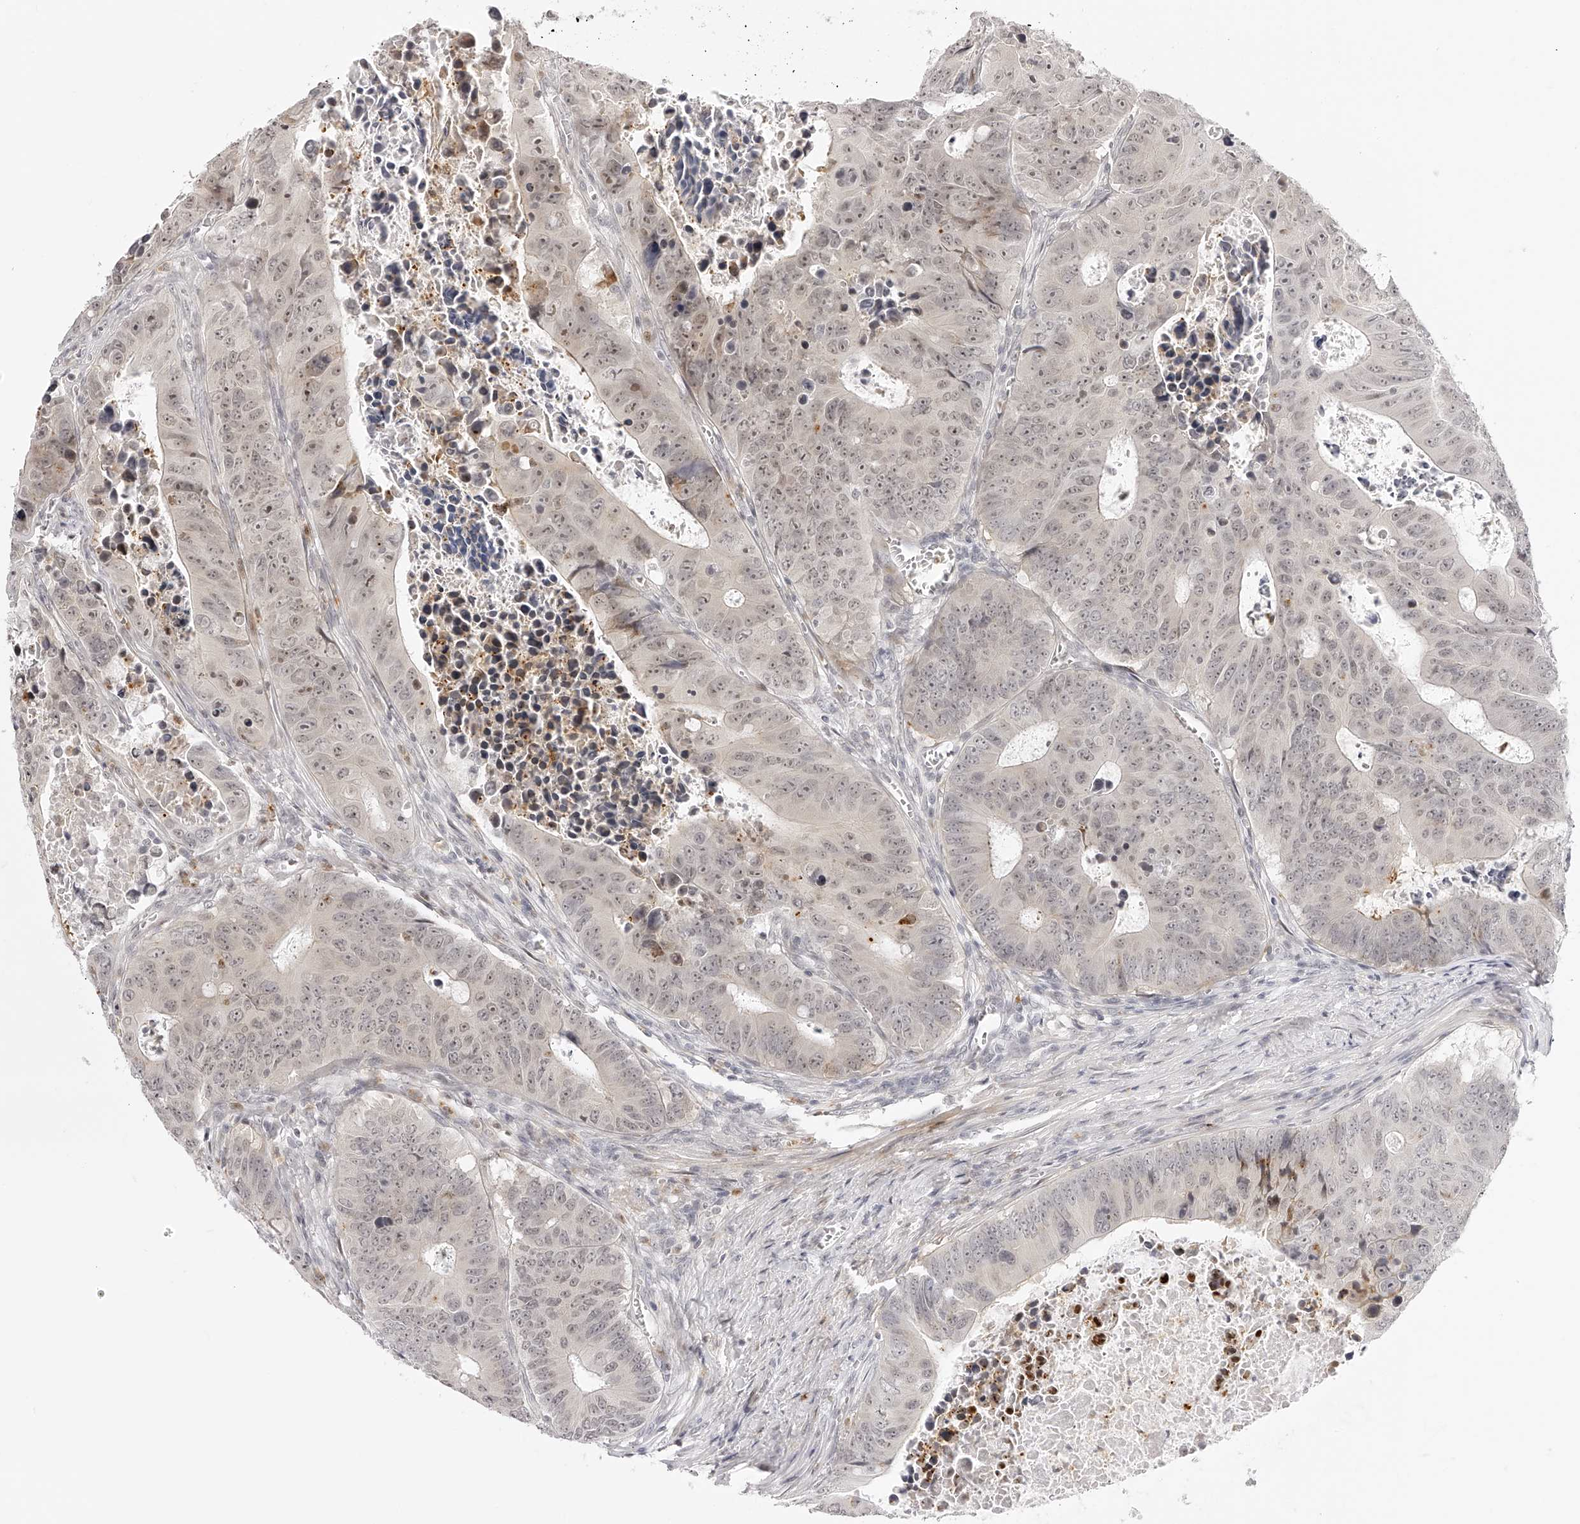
{"staining": {"intensity": "weak", "quantity": ">75%", "location": "nuclear"}, "tissue": "colorectal cancer", "cell_type": "Tumor cells", "image_type": "cancer", "snomed": [{"axis": "morphology", "description": "Adenocarcinoma, NOS"}, {"axis": "topography", "description": "Colon"}], "caption": "Protein expression analysis of colorectal cancer (adenocarcinoma) shows weak nuclear staining in about >75% of tumor cells.", "gene": "PLEKHG1", "patient": {"sex": "male", "age": 87}}